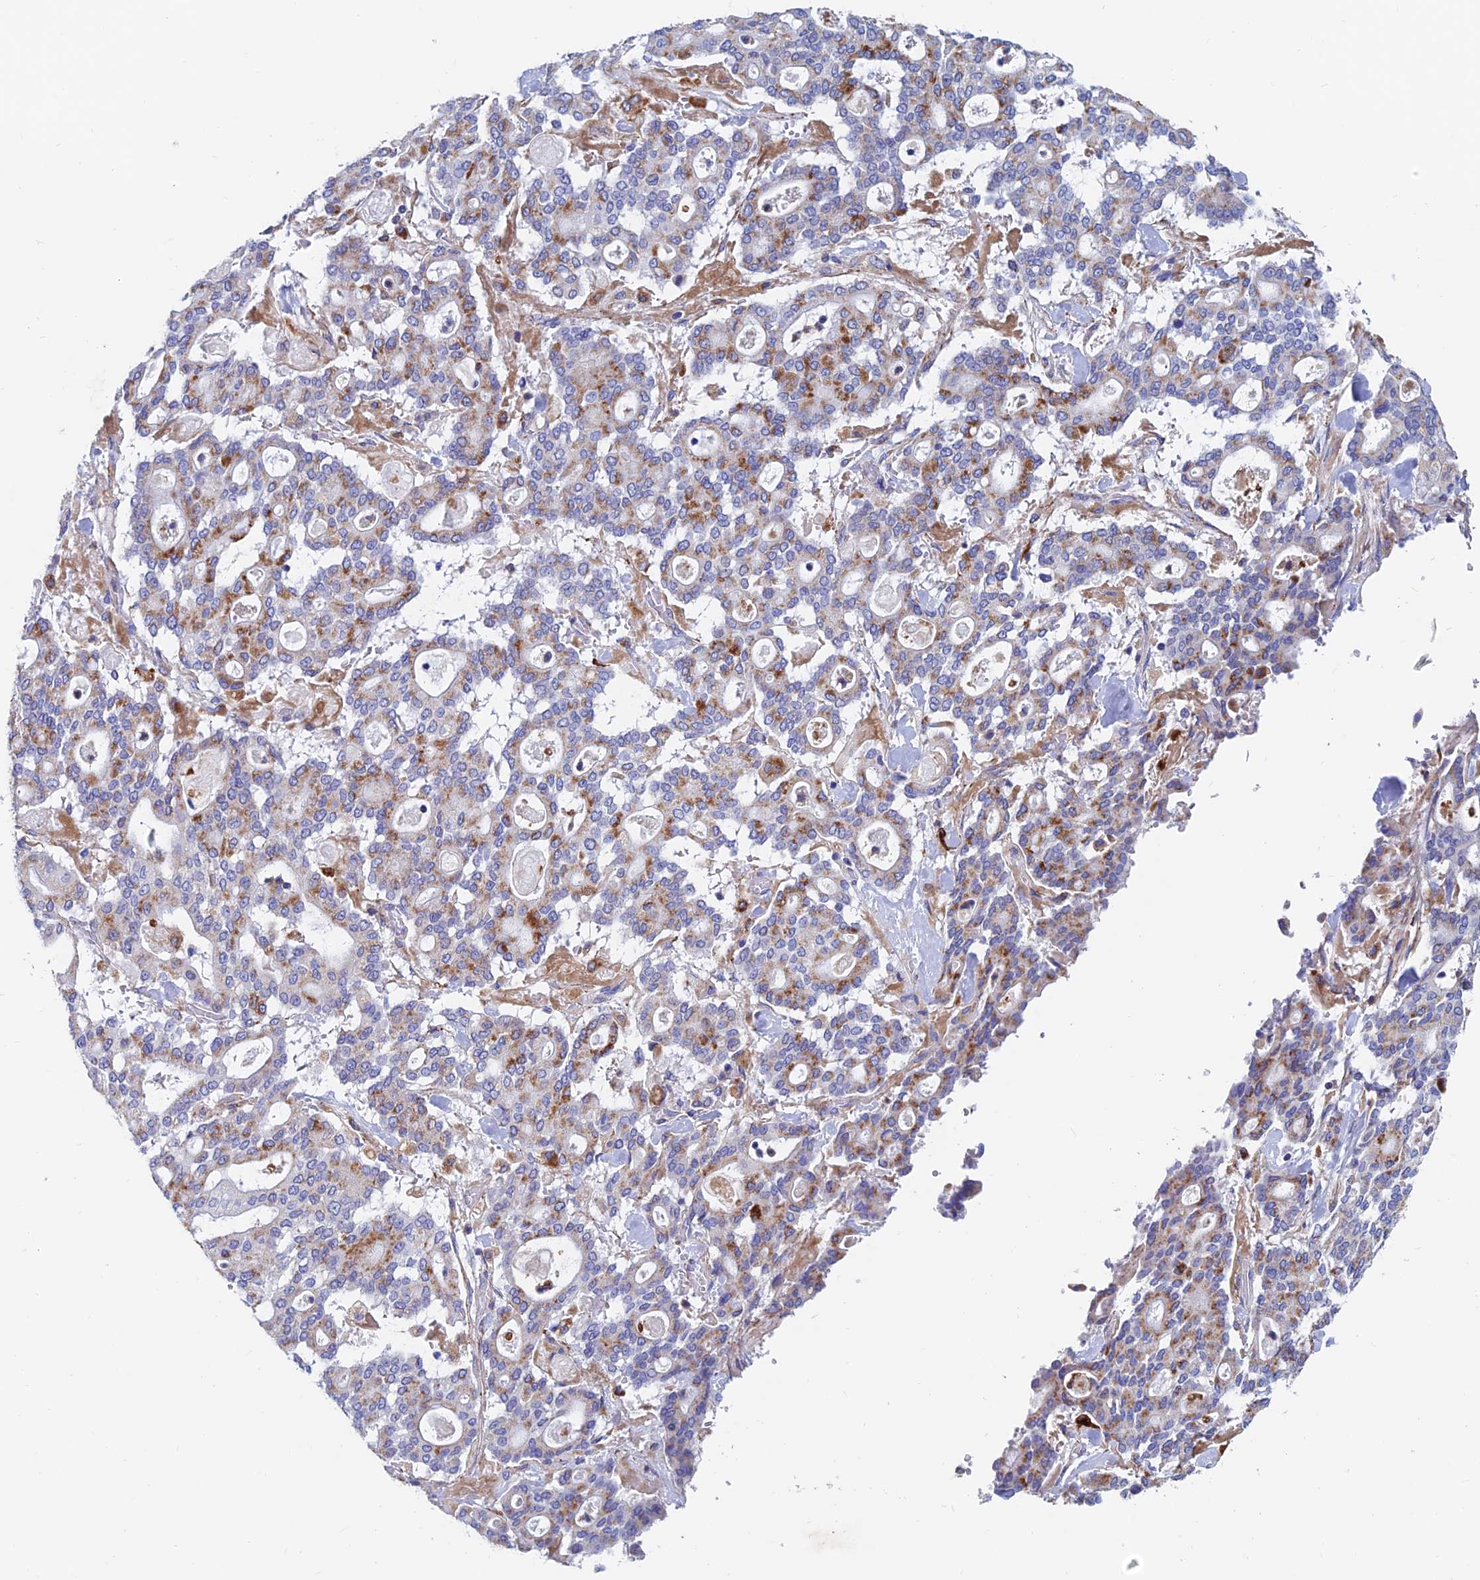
{"staining": {"intensity": "moderate", "quantity": ">75%", "location": "cytoplasmic/membranous"}, "tissue": "pancreatic cancer", "cell_type": "Tumor cells", "image_type": "cancer", "snomed": [{"axis": "morphology", "description": "Adenocarcinoma, NOS"}, {"axis": "topography", "description": "Pancreas"}], "caption": "Tumor cells demonstrate moderate cytoplasmic/membranous staining in about >75% of cells in pancreatic adenocarcinoma. Nuclei are stained in blue.", "gene": "SPNS1", "patient": {"sex": "male", "age": 63}}